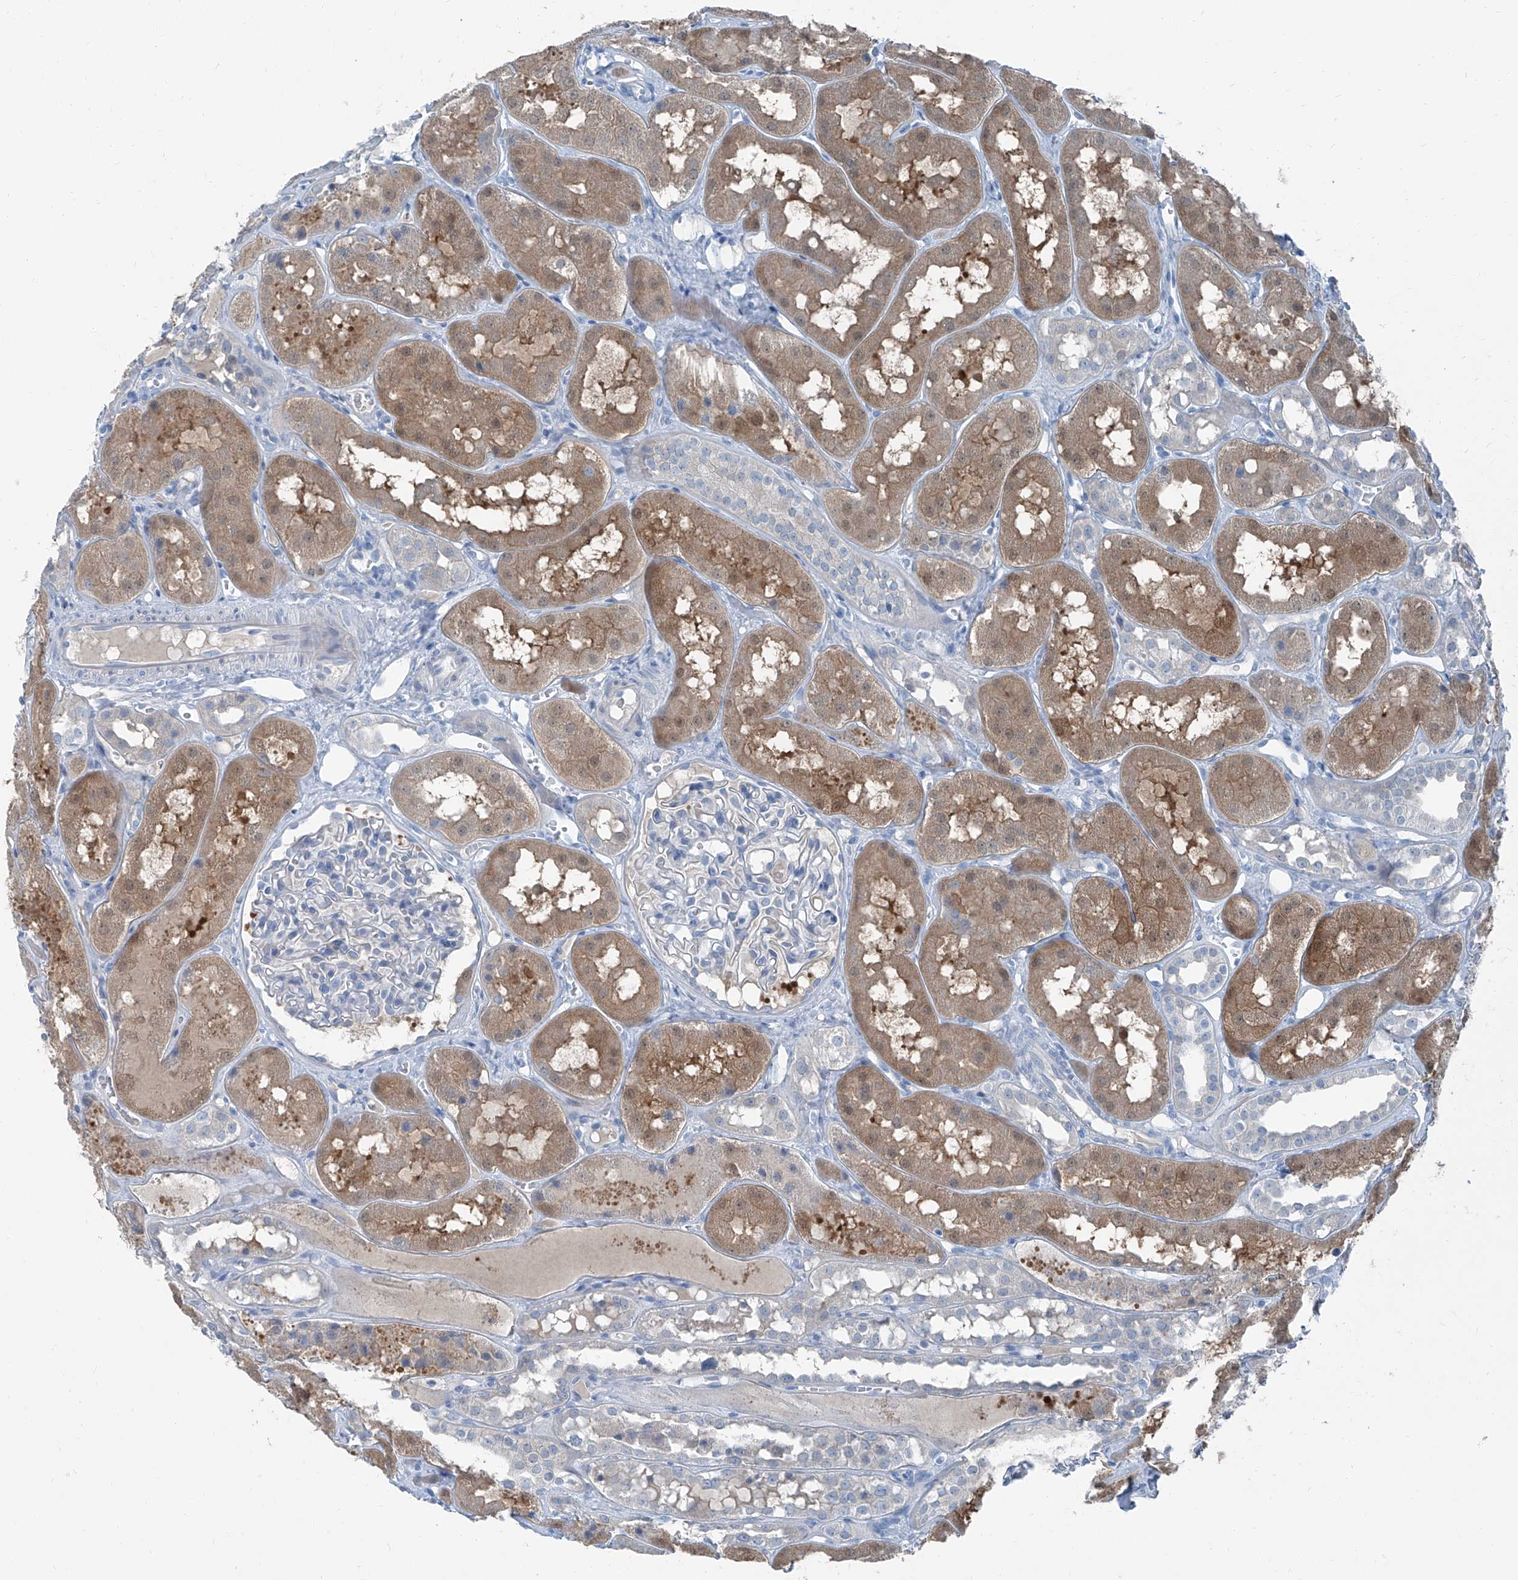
{"staining": {"intensity": "negative", "quantity": "none", "location": "none"}, "tissue": "kidney", "cell_type": "Cells in glomeruli", "image_type": "normal", "snomed": [{"axis": "morphology", "description": "Normal tissue, NOS"}, {"axis": "topography", "description": "Kidney"}], "caption": "Kidney was stained to show a protein in brown. There is no significant staining in cells in glomeruli. Brightfield microscopy of immunohistochemistry (IHC) stained with DAB (3,3'-diaminobenzidine) (brown) and hematoxylin (blue), captured at high magnification.", "gene": "RGN", "patient": {"sex": "male", "age": 16}}